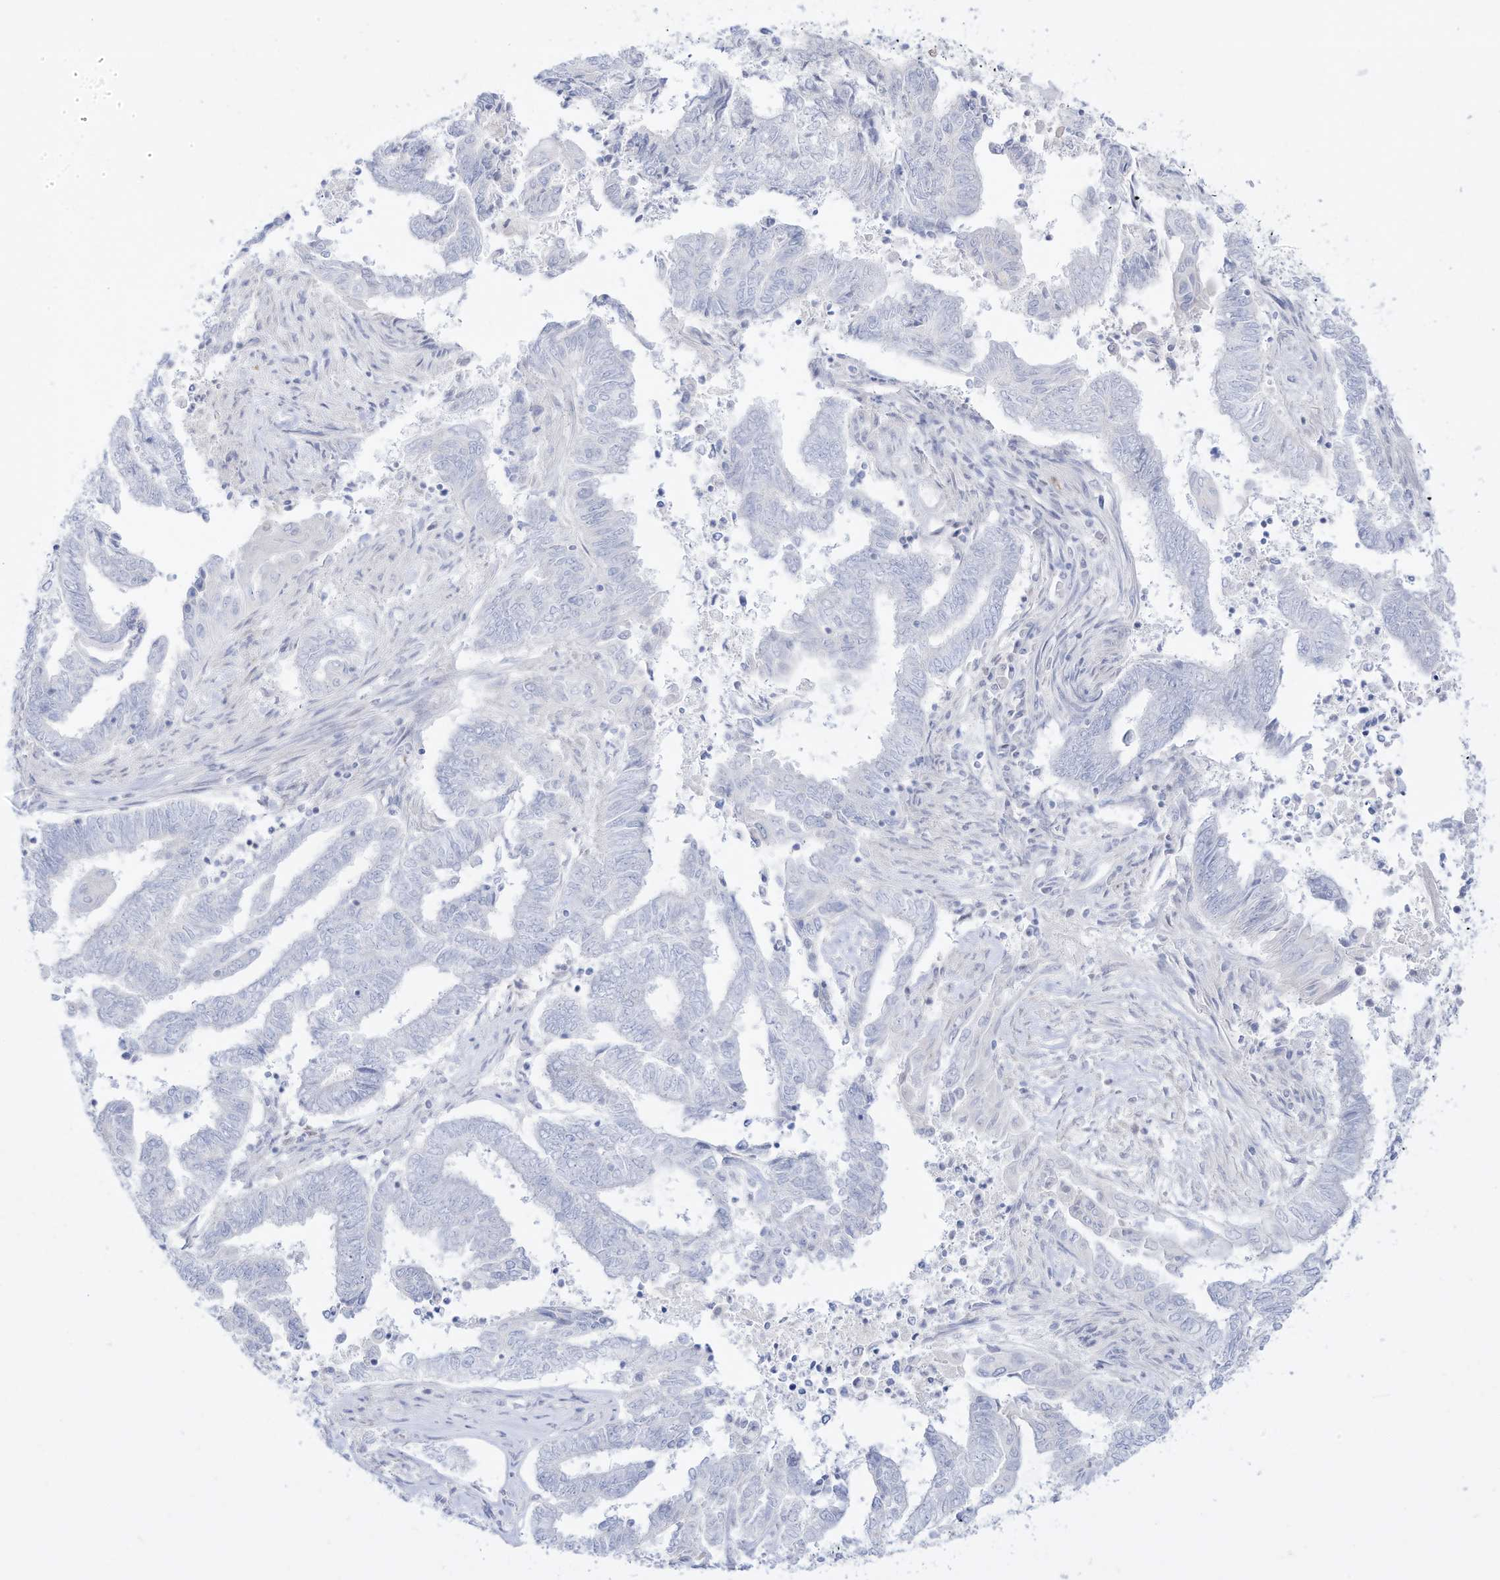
{"staining": {"intensity": "negative", "quantity": "none", "location": "none"}, "tissue": "endometrial cancer", "cell_type": "Tumor cells", "image_type": "cancer", "snomed": [{"axis": "morphology", "description": "Adenocarcinoma, NOS"}, {"axis": "topography", "description": "Uterus"}, {"axis": "topography", "description": "Endometrium"}], "caption": "Image shows no significant protein expression in tumor cells of endometrial cancer.", "gene": "DMKN", "patient": {"sex": "female", "age": 70}}